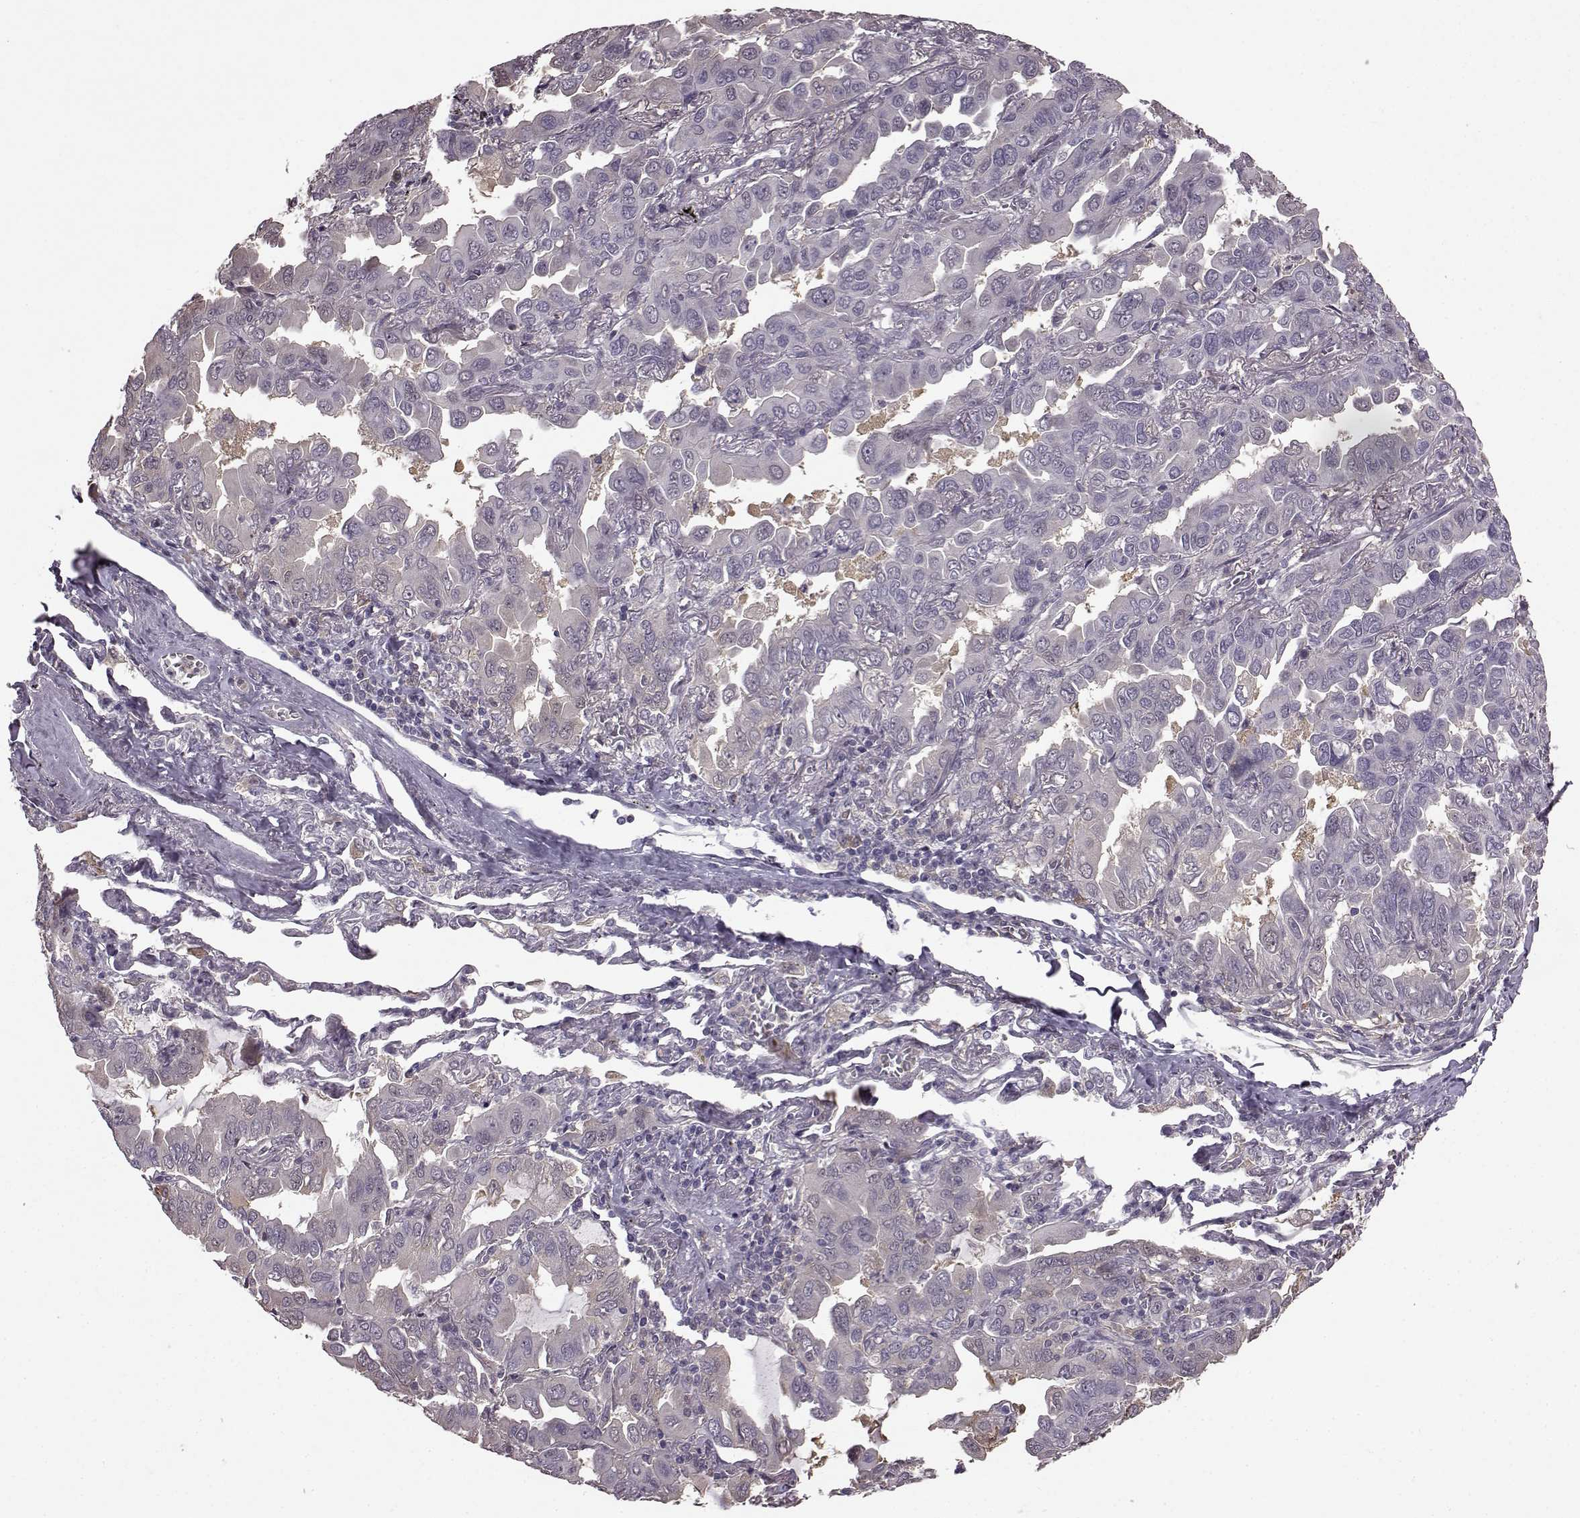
{"staining": {"intensity": "negative", "quantity": "none", "location": "none"}, "tissue": "lung cancer", "cell_type": "Tumor cells", "image_type": "cancer", "snomed": [{"axis": "morphology", "description": "Adenocarcinoma, NOS"}, {"axis": "topography", "description": "Lung"}], "caption": "DAB (3,3'-diaminobenzidine) immunohistochemical staining of lung cancer reveals no significant staining in tumor cells. (Immunohistochemistry (ihc), brightfield microscopy, high magnification).", "gene": "NME1-NME2", "patient": {"sex": "male", "age": 64}}